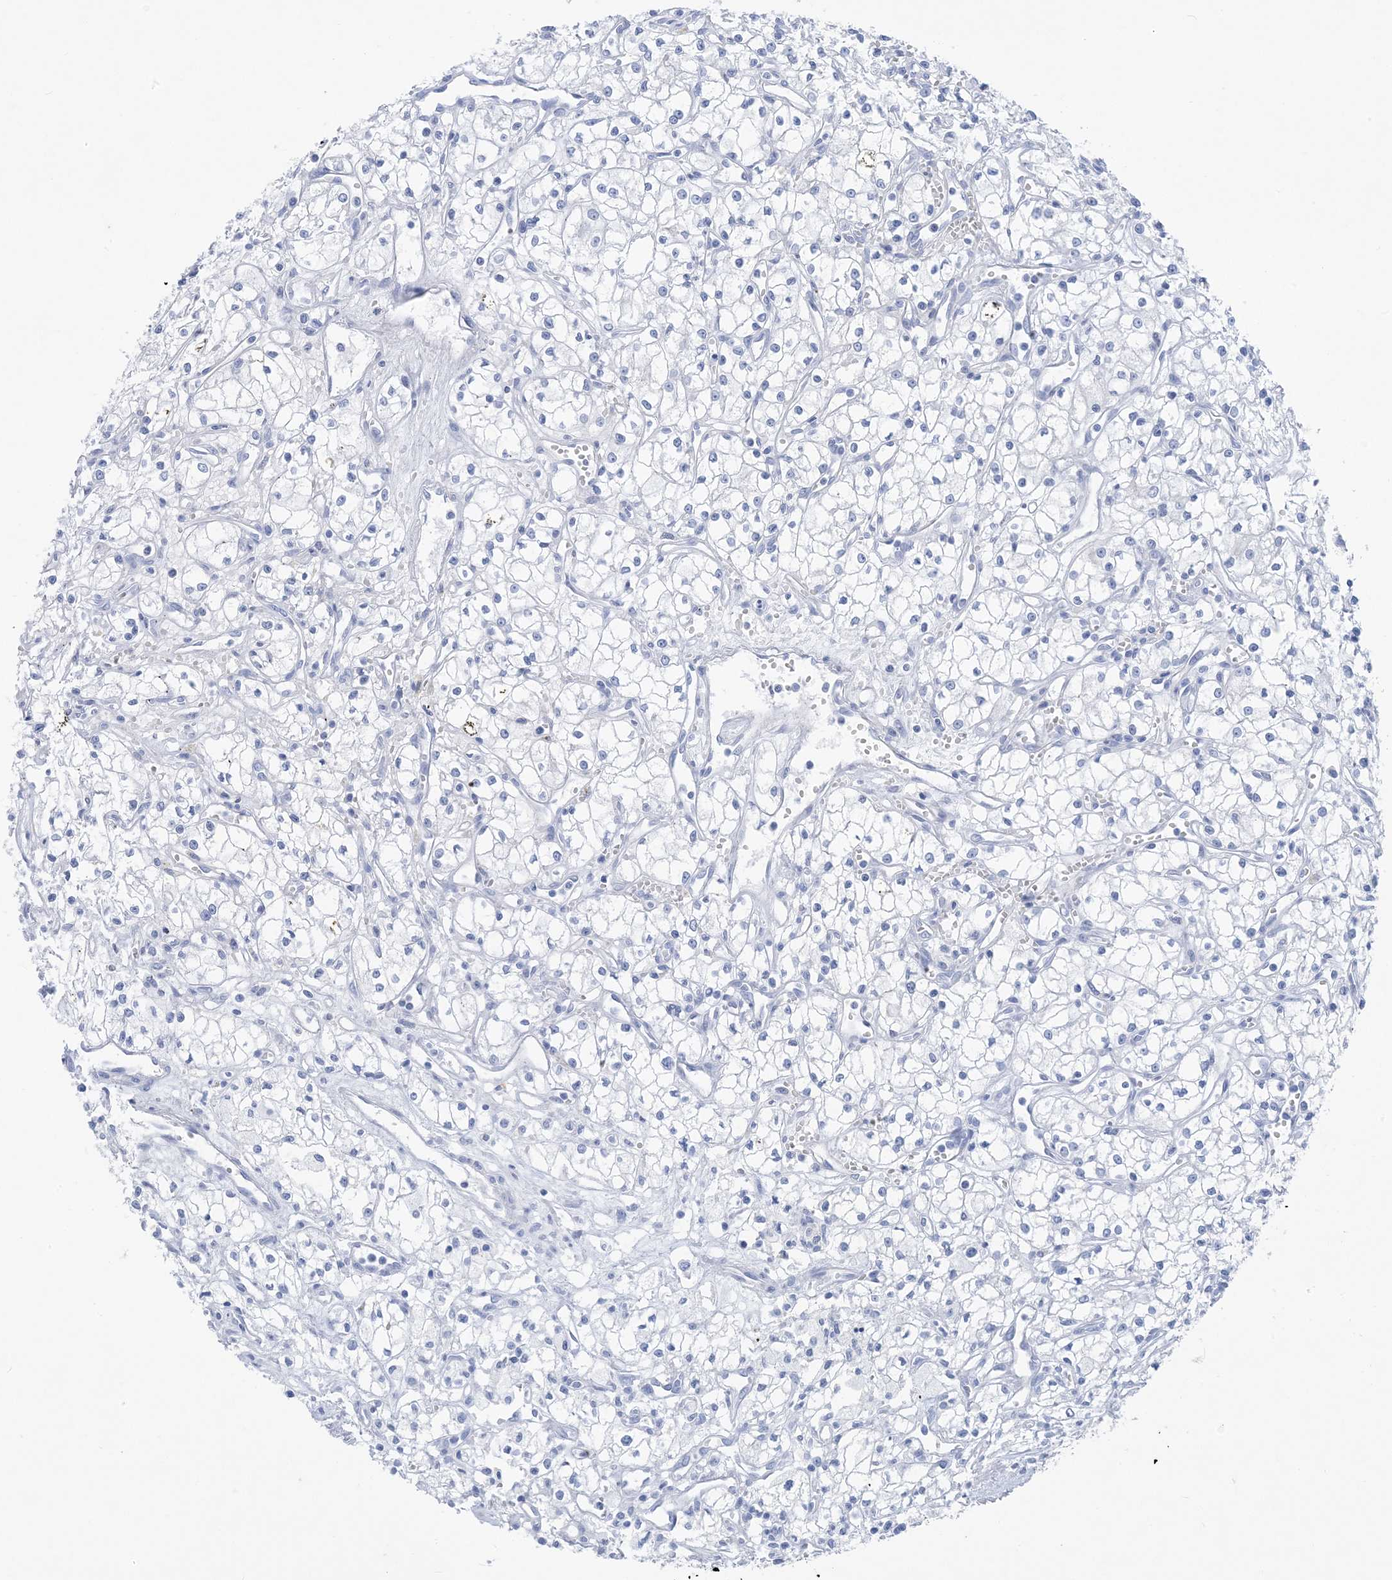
{"staining": {"intensity": "negative", "quantity": "none", "location": "none"}, "tissue": "renal cancer", "cell_type": "Tumor cells", "image_type": "cancer", "snomed": [{"axis": "morphology", "description": "Adenocarcinoma, NOS"}, {"axis": "topography", "description": "Kidney"}], "caption": "Immunohistochemistry image of neoplastic tissue: human renal cancer (adenocarcinoma) stained with DAB shows no significant protein staining in tumor cells.", "gene": "SH3YL1", "patient": {"sex": "male", "age": 59}}